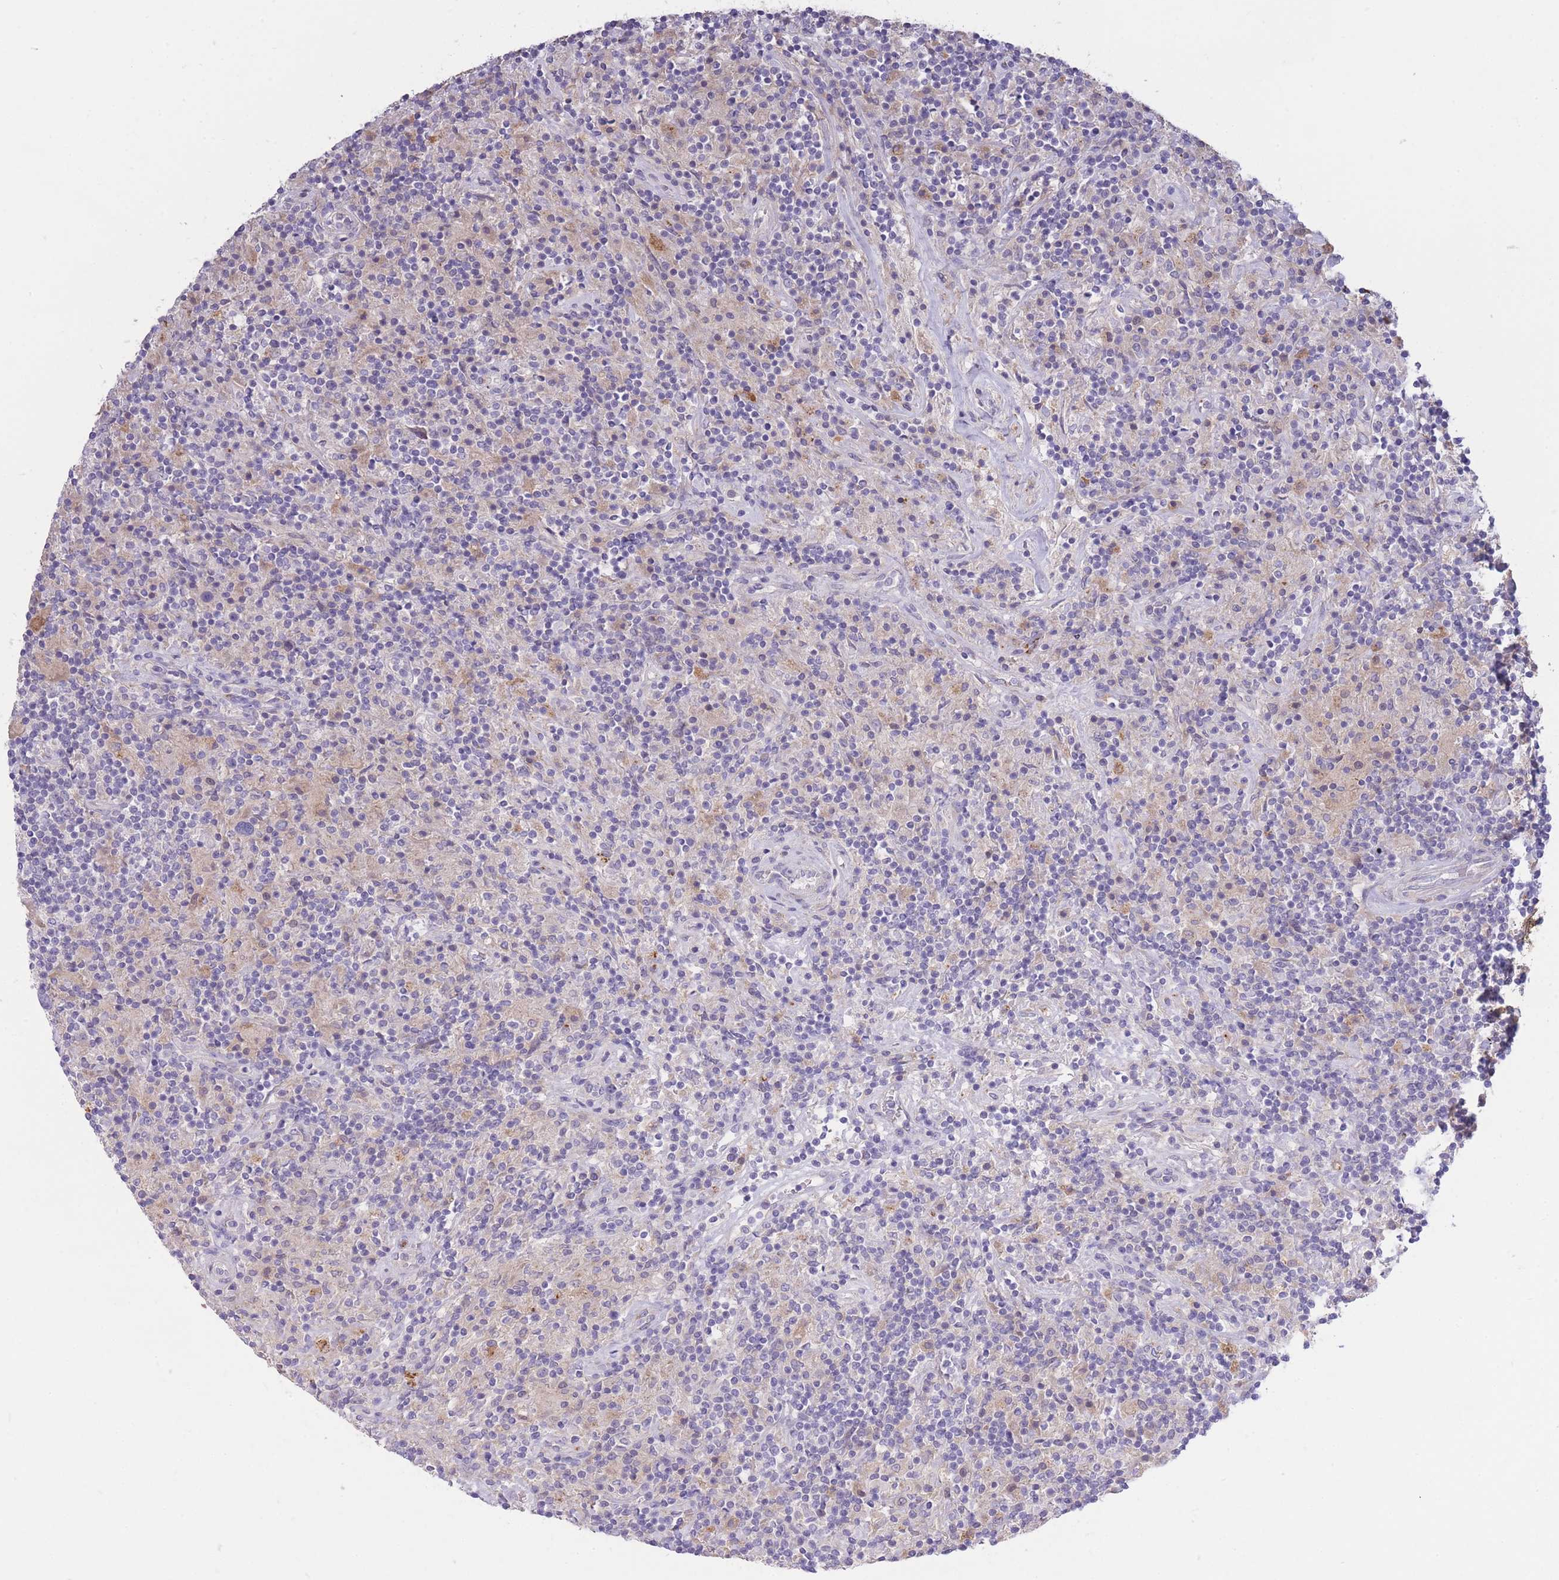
{"staining": {"intensity": "negative", "quantity": "none", "location": "none"}, "tissue": "lymphoma", "cell_type": "Tumor cells", "image_type": "cancer", "snomed": [{"axis": "morphology", "description": "Hodgkin's disease, NOS"}, {"axis": "topography", "description": "Lymph node"}], "caption": "A histopathology image of Hodgkin's disease stained for a protein exhibits no brown staining in tumor cells.", "gene": "CENPM", "patient": {"sex": "male", "age": 70}}